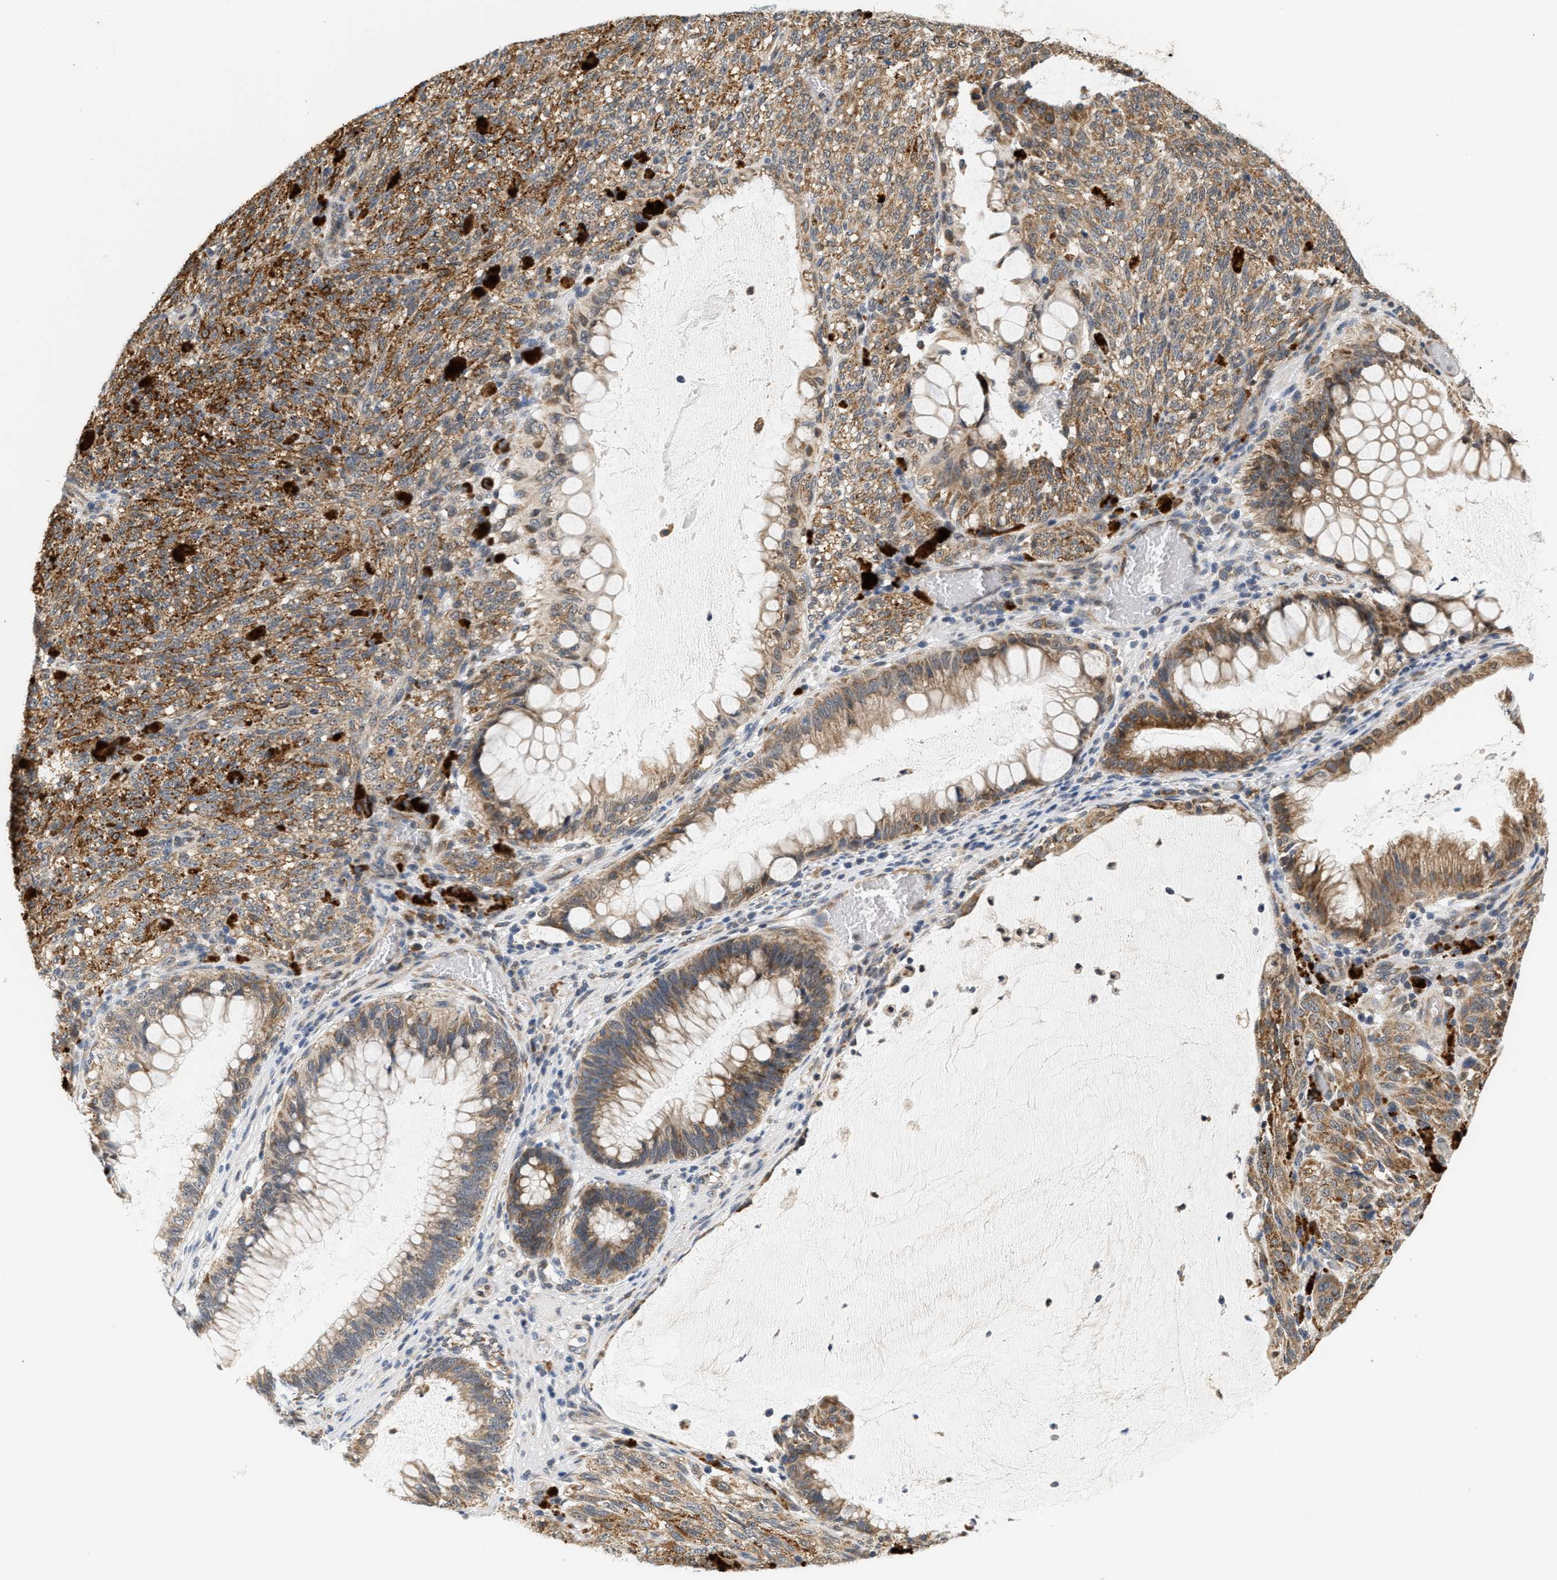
{"staining": {"intensity": "moderate", "quantity": ">75%", "location": "cytoplasmic/membranous"}, "tissue": "melanoma", "cell_type": "Tumor cells", "image_type": "cancer", "snomed": [{"axis": "morphology", "description": "Malignant melanoma, NOS"}, {"axis": "topography", "description": "Rectum"}], "caption": "Immunohistochemical staining of melanoma shows moderate cytoplasmic/membranous protein staining in approximately >75% of tumor cells. Nuclei are stained in blue.", "gene": "GIGYF1", "patient": {"sex": "female", "age": 81}}